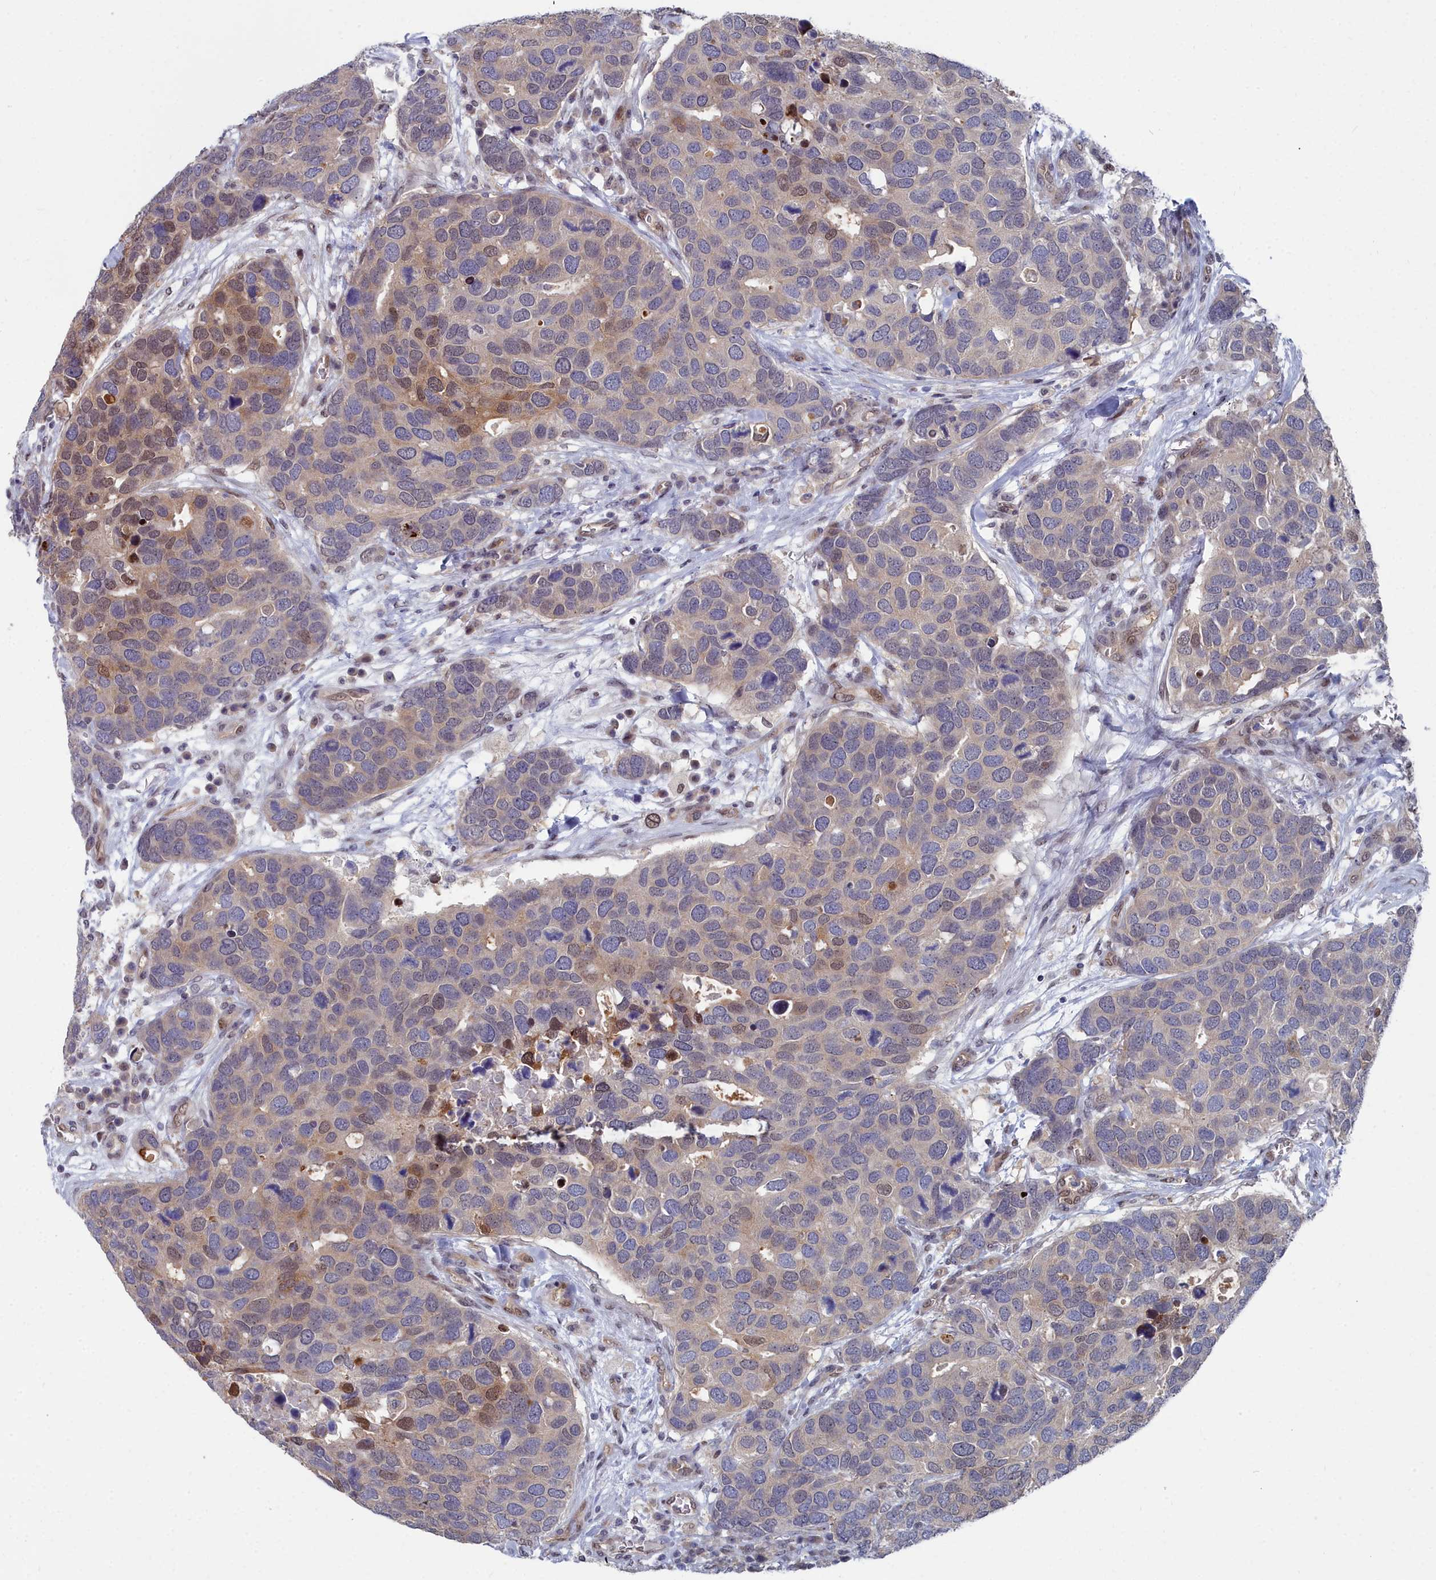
{"staining": {"intensity": "weak", "quantity": "<25%", "location": "nuclear"}, "tissue": "breast cancer", "cell_type": "Tumor cells", "image_type": "cancer", "snomed": [{"axis": "morphology", "description": "Duct carcinoma"}, {"axis": "topography", "description": "Breast"}], "caption": "Tumor cells are negative for brown protein staining in breast cancer.", "gene": "RPS27A", "patient": {"sex": "female", "age": 83}}